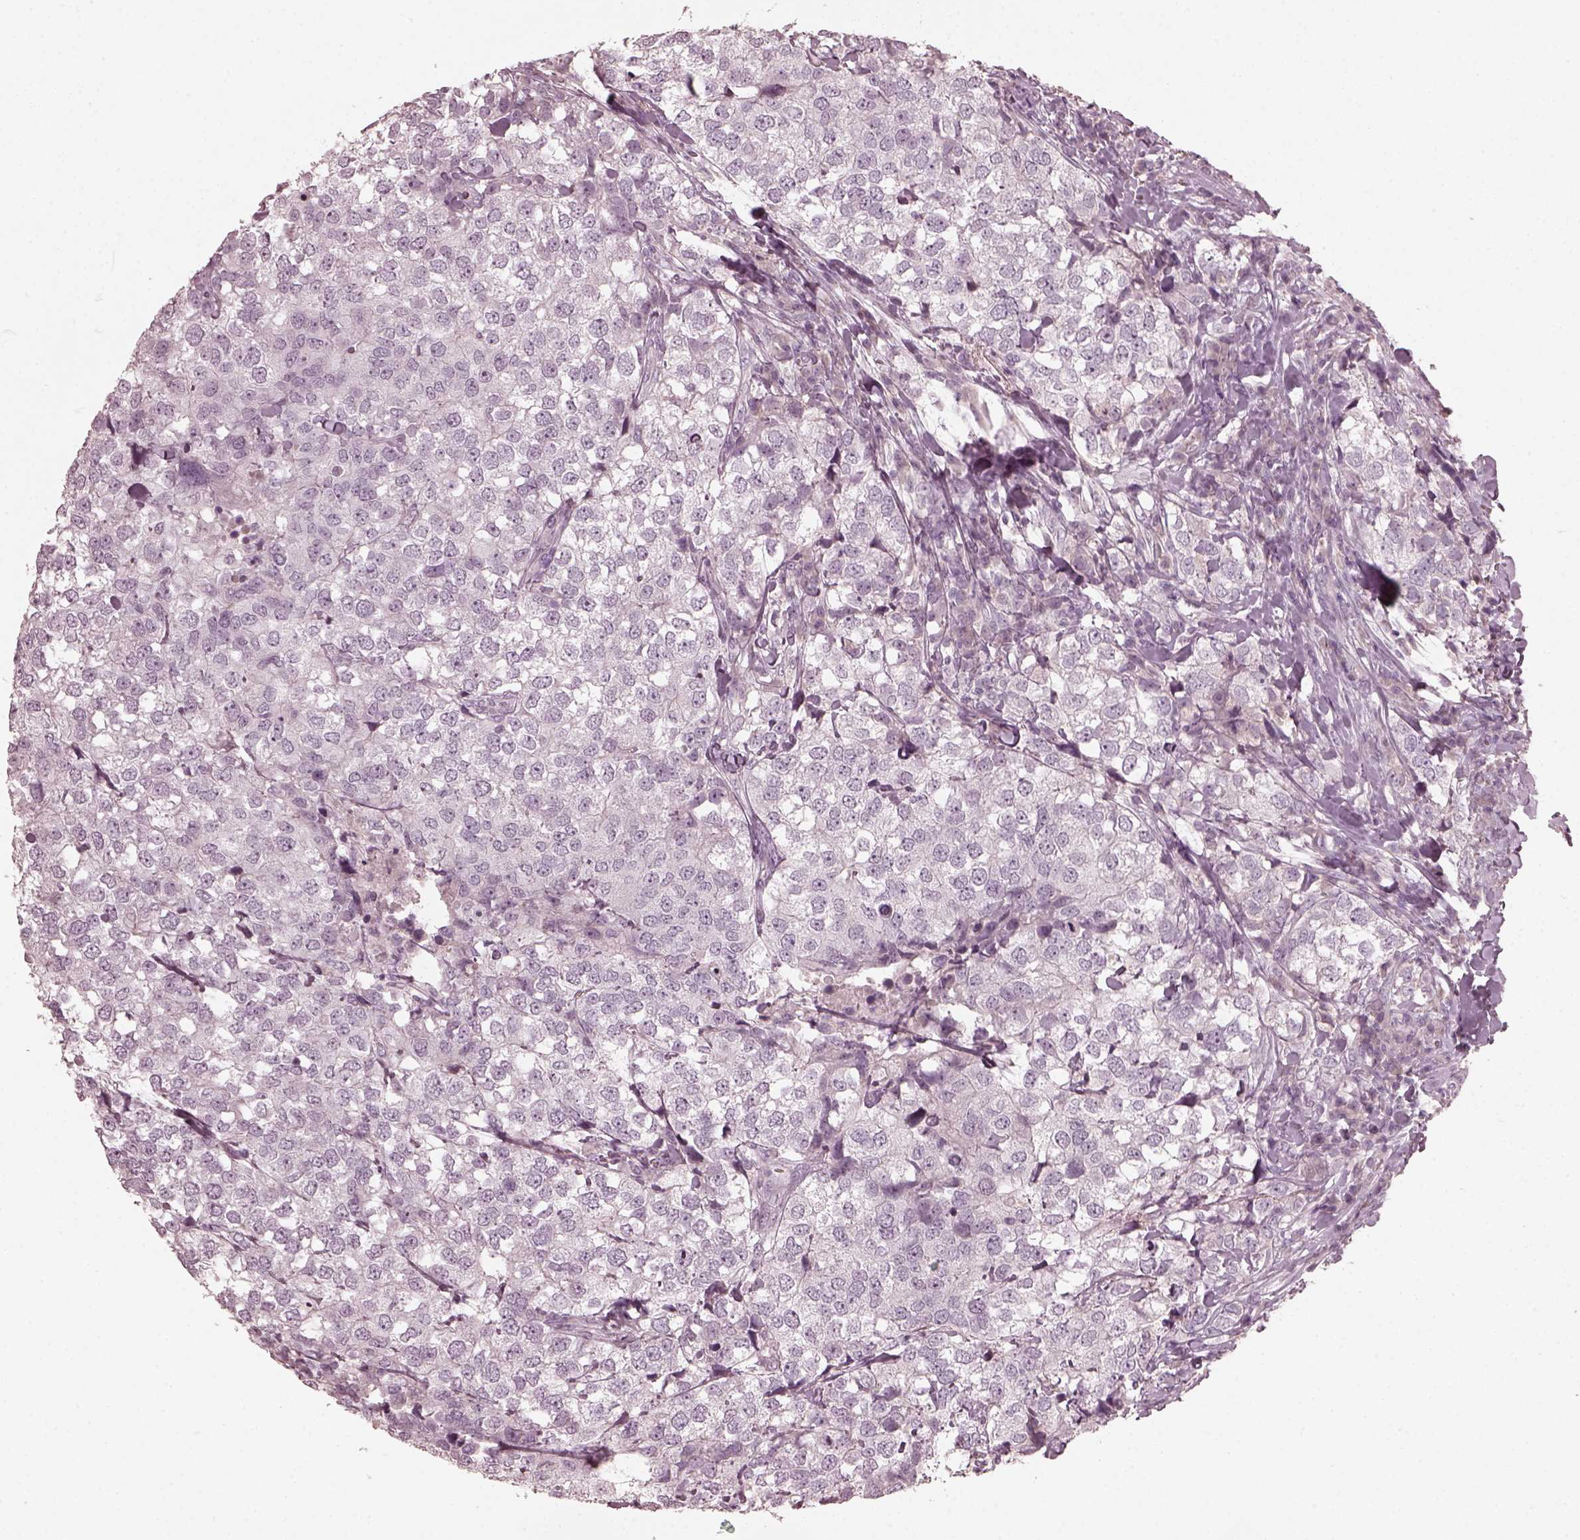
{"staining": {"intensity": "negative", "quantity": "none", "location": "none"}, "tissue": "breast cancer", "cell_type": "Tumor cells", "image_type": "cancer", "snomed": [{"axis": "morphology", "description": "Duct carcinoma"}, {"axis": "topography", "description": "Breast"}], "caption": "An image of human breast cancer (infiltrating ductal carcinoma) is negative for staining in tumor cells.", "gene": "OPTC", "patient": {"sex": "female", "age": 30}}